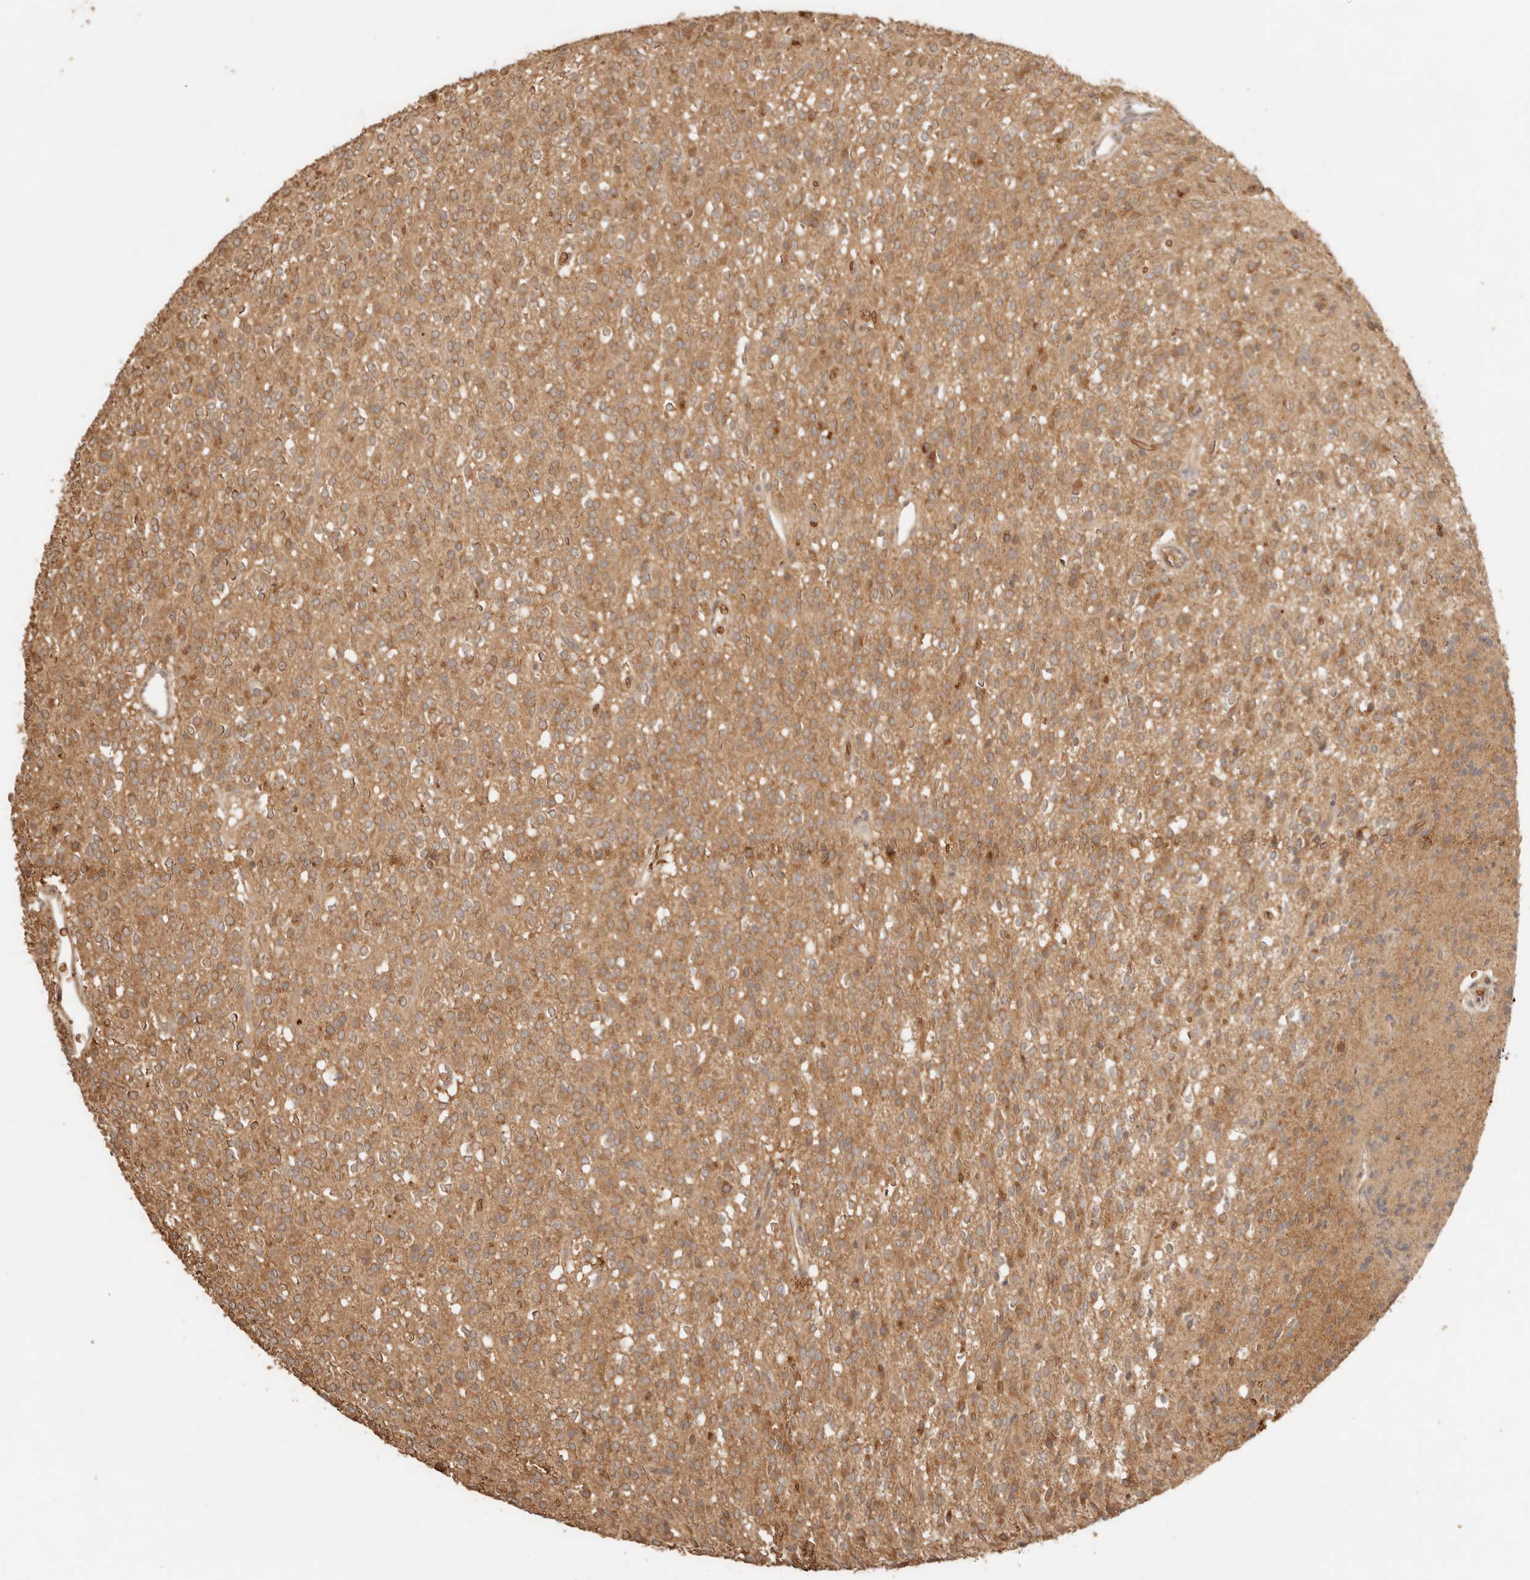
{"staining": {"intensity": "moderate", "quantity": "25%-75%", "location": "cytoplasmic/membranous,nuclear"}, "tissue": "glioma", "cell_type": "Tumor cells", "image_type": "cancer", "snomed": [{"axis": "morphology", "description": "Glioma, malignant, High grade"}, {"axis": "topography", "description": "Brain"}], "caption": "IHC of malignant glioma (high-grade) demonstrates medium levels of moderate cytoplasmic/membranous and nuclear positivity in approximately 25%-75% of tumor cells.", "gene": "INTS11", "patient": {"sex": "male", "age": 34}}